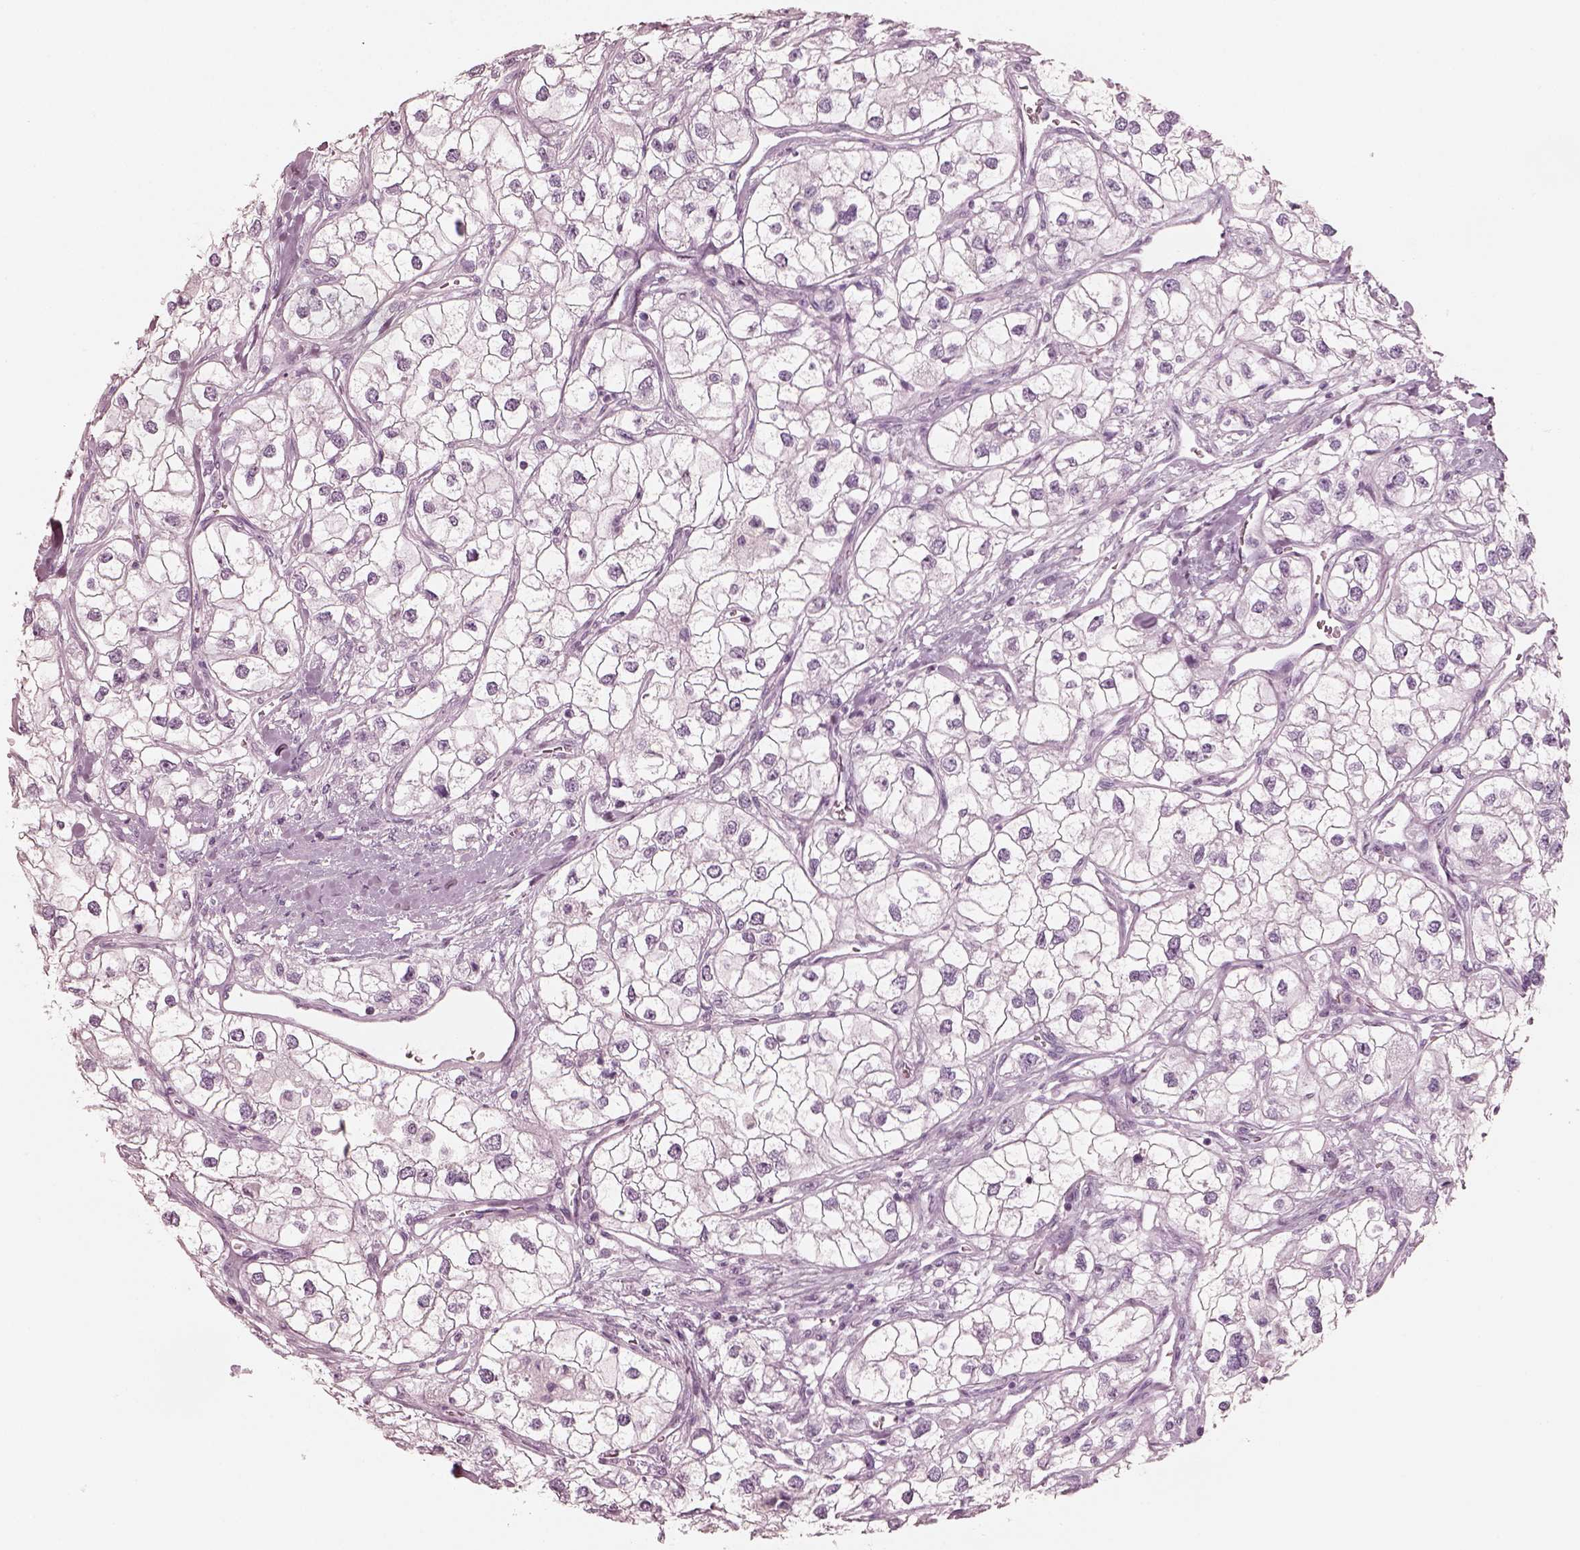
{"staining": {"intensity": "negative", "quantity": "none", "location": "none"}, "tissue": "renal cancer", "cell_type": "Tumor cells", "image_type": "cancer", "snomed": [{"axis": "morphology", "description": "Adenocarcinoma, NOS"}, {"axis": "topography", "description": "Kidney"}], "caption": "DAB (3,3'-diaminobenzidine) immunohistochemical staining of renal cancer (adenocarcinoma) reveals no significant staining in tumor cells.", "gene": "PON3", "patient": {"sex": "male", "age": 59}}